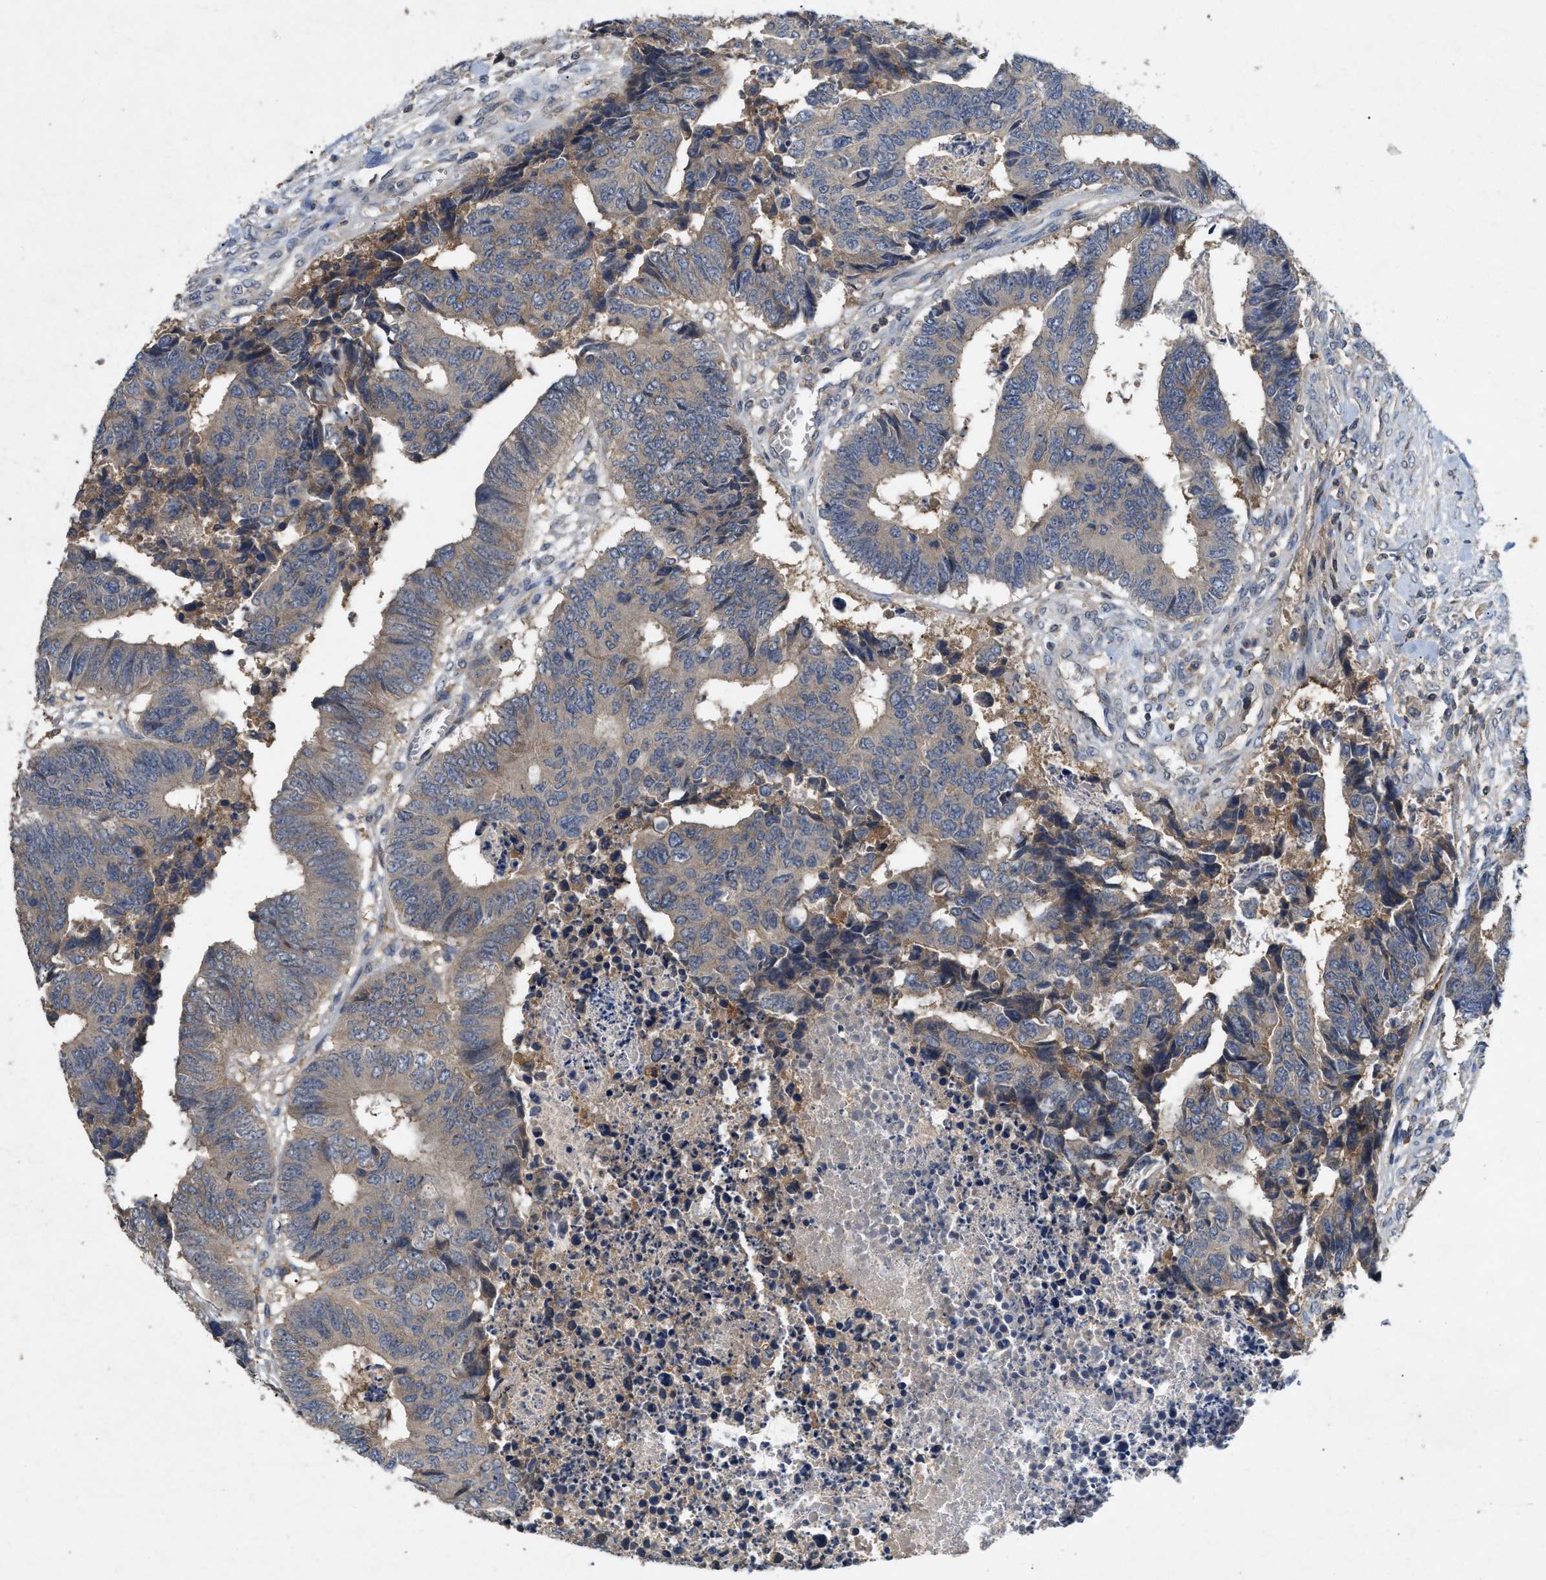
{"staining": {"intensity": "weak", "quantity": "<25%", "location": "cytoplasmic/membranous"}, "tissue": "colorectal cancer", "cell_type": "Tumor cells", "image_type": "cancer", "snomed": [{"axis": "morphology", "description": "Adenocarcinoma, NOS"}, {"axis": "topography", "description": "Rectum"}], "caption": "Immunohistochemistry (IHC) histopathology image of neoplastic tissue: colorectal cancer (adenocarcinoma) stained with DAB (3,3'-diaminobenzidine) displays no significant protein expression in tumor cells.", "gene": "LPAR2", "patient": {"sex": "male", "age": 84}}